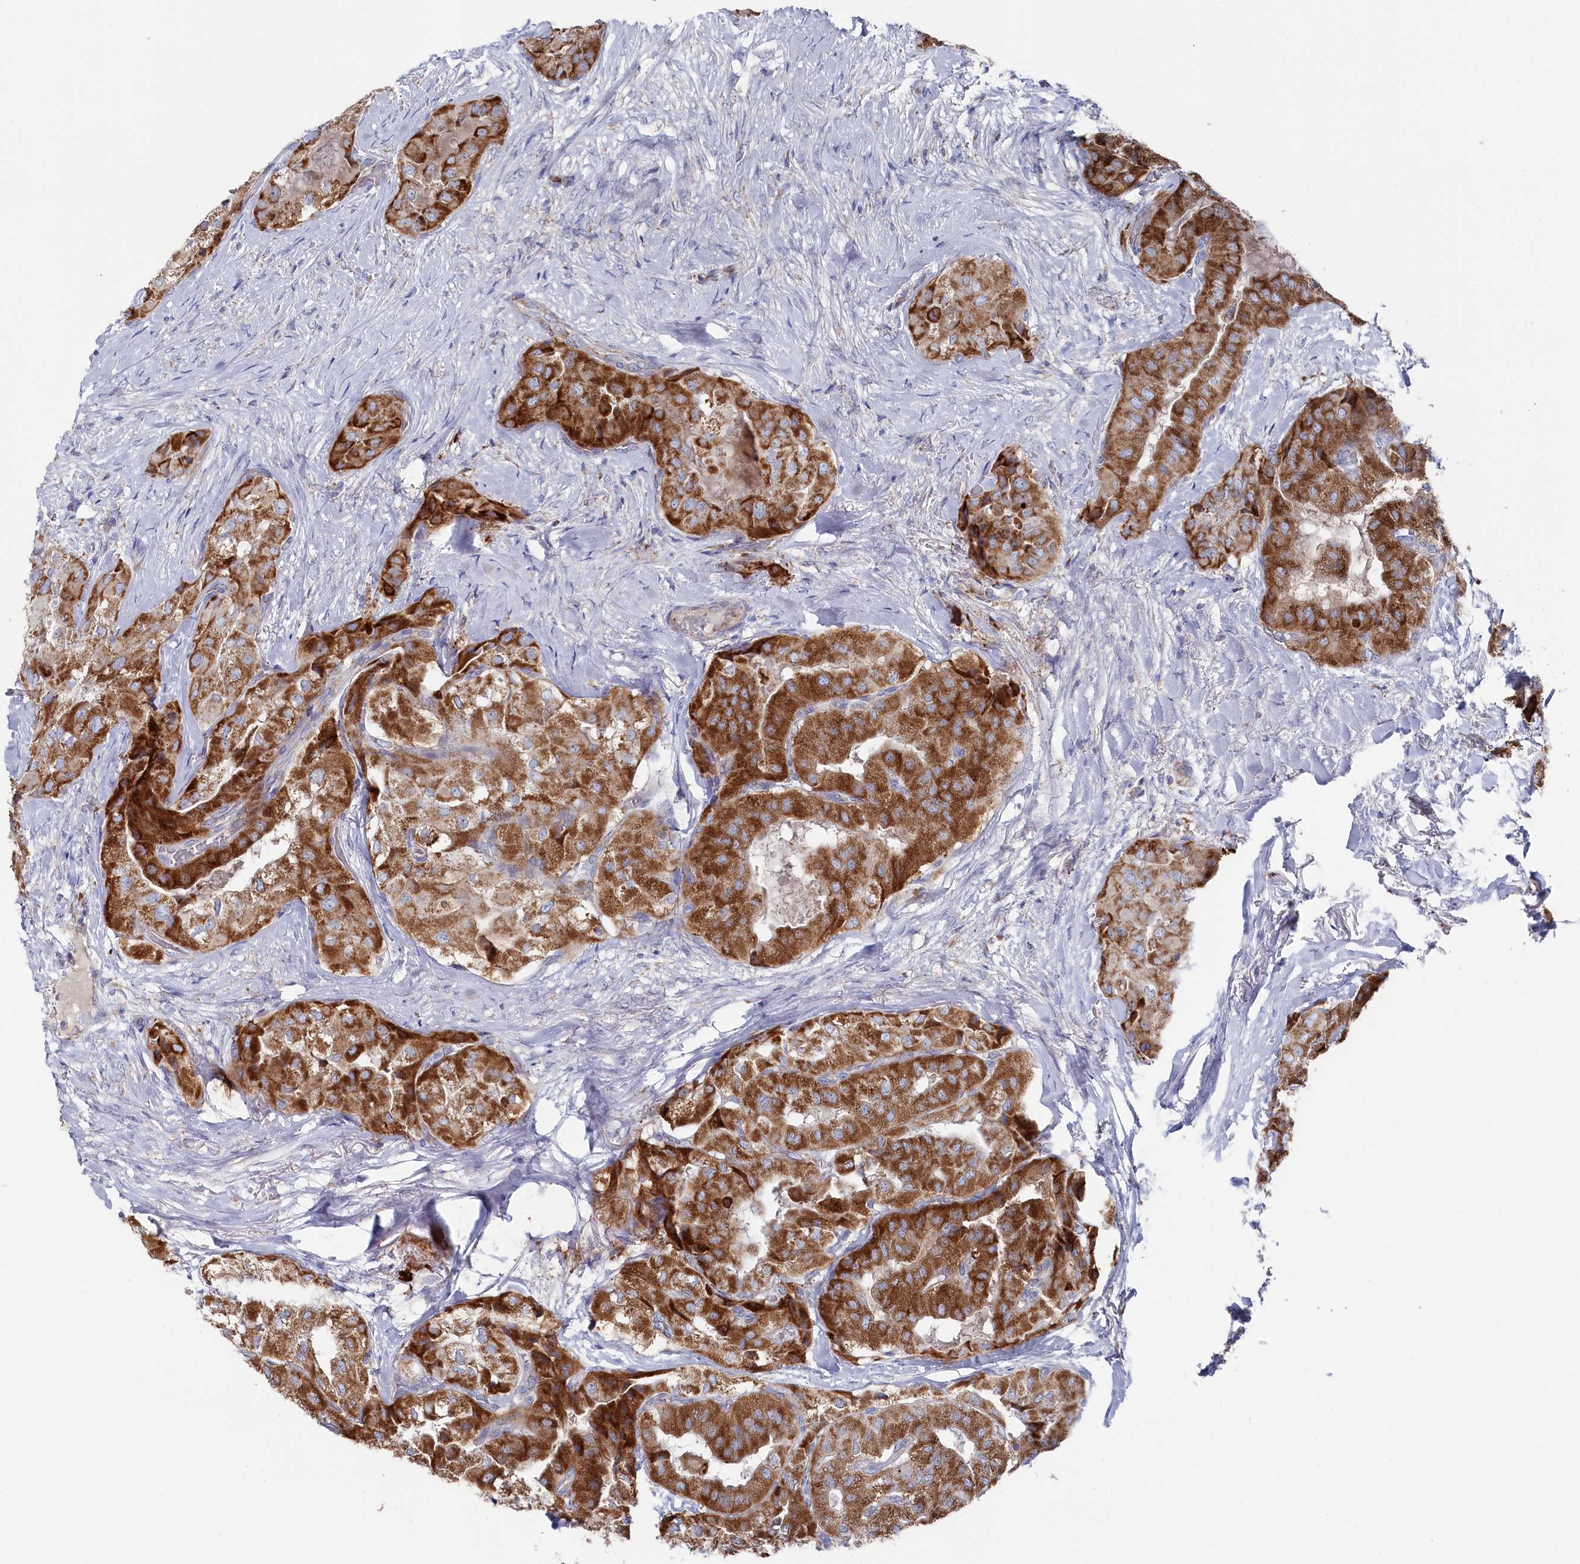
{"staining": {"intensity": "strong", "quantity": ">75%", "location": "cytoplasmic/membranous"}, "tissue": "thyroid cancer", "cell_type": "Tumor cells", "image_type": "cancer", "snomed": [{"axis": "morphology", "description": "Papillary adenocarcinoma, NOS"}, {"axis": "topography", "description": "Thyroid gland"}], "caption": "A high-resolution histopathology image shows IHC staining of thyroid cancer, which demonstrates strong cytoplasmic/membranous positivity in about >75% of tumor cells. The staining was performed using DAB, with brown indicating positive protein expression. Nuclei are stained blue with hematoxylin.", "gene": "GLS2", "patient": {"sex": "female", "age": 59}}